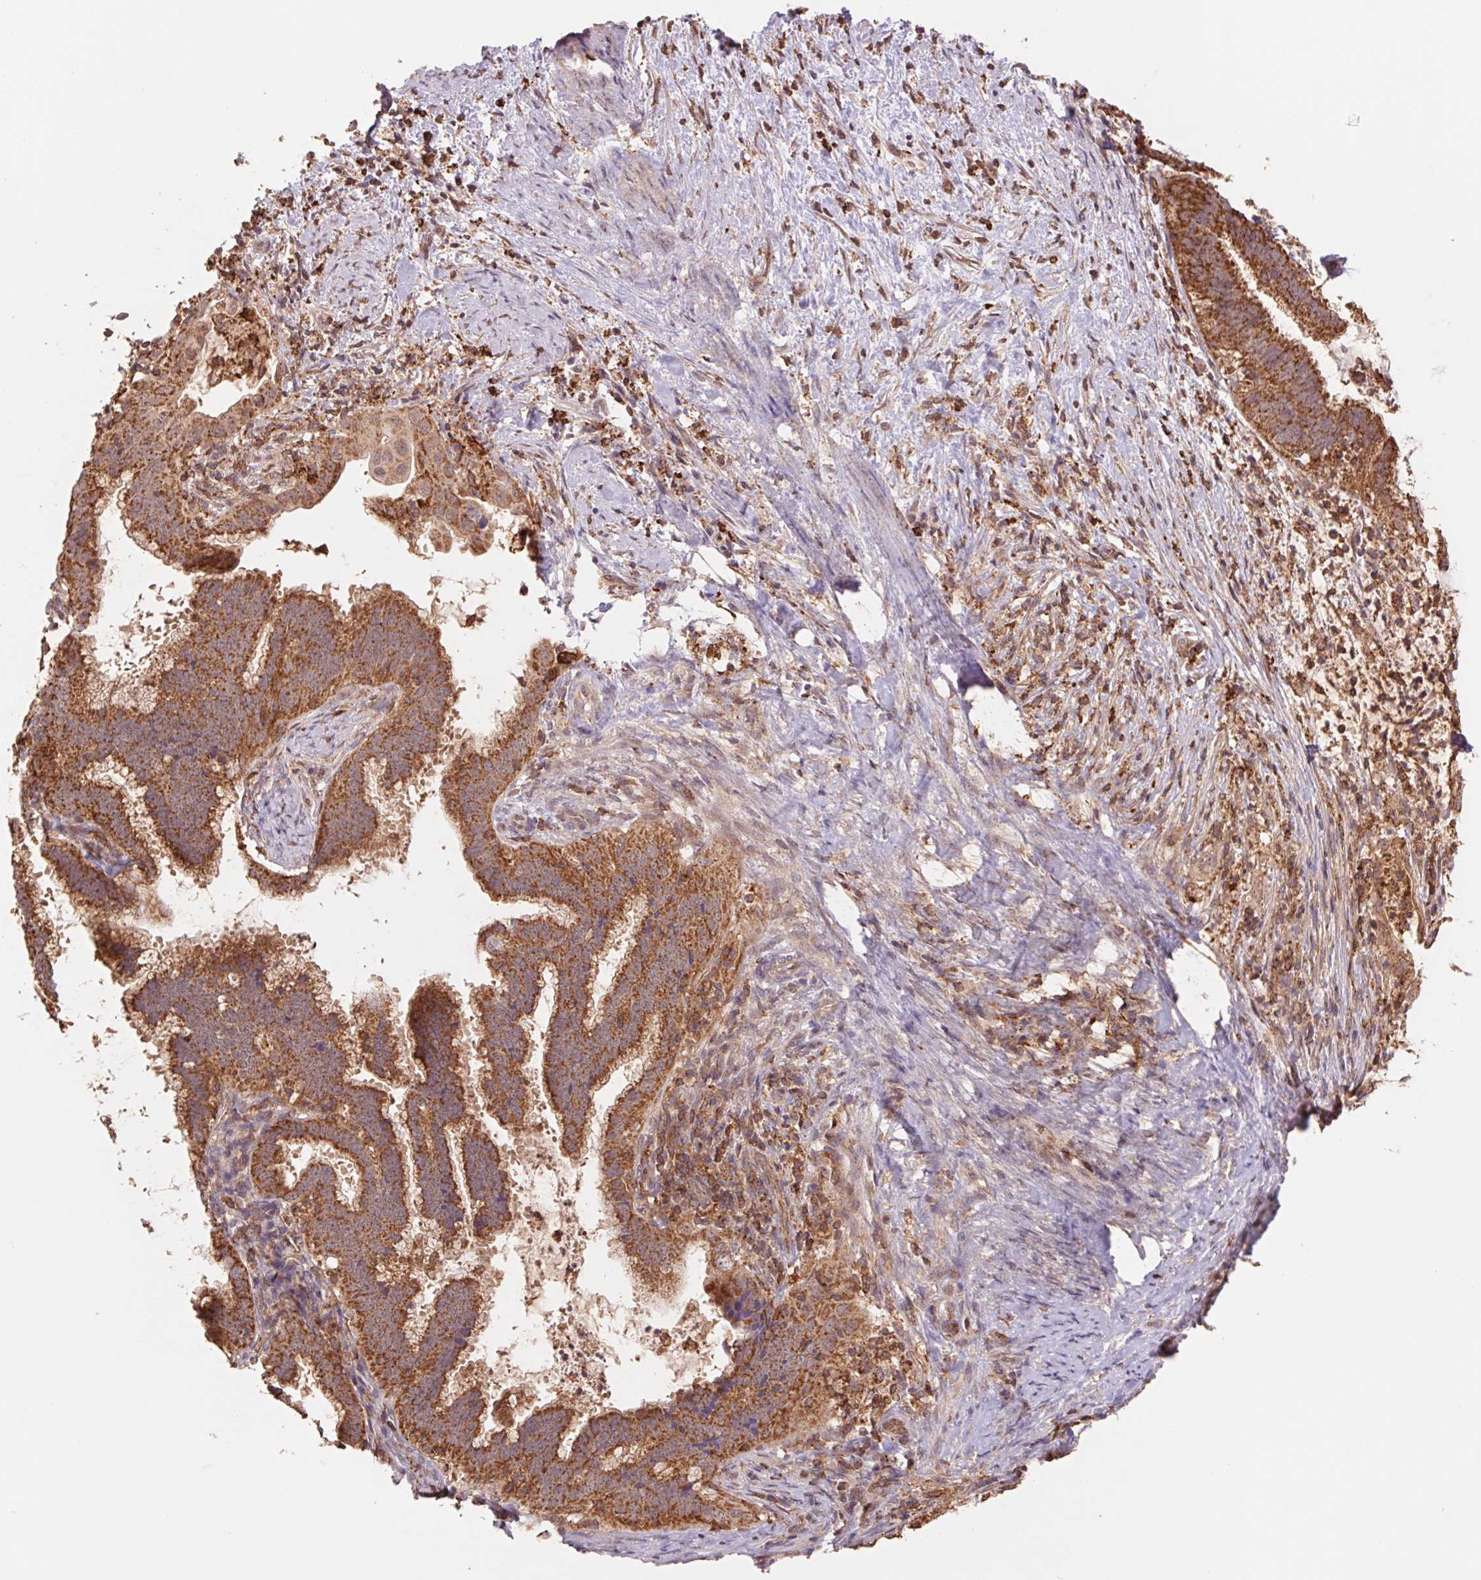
{"staining": {"intensity": "strong", "quantity": ">75%", "location": "cytoplasmic/membranous"}, "tissue": "cervical cancer", "cell_type": "Tumor cells", "image_type": "cancer", "snomed": [{"axis": "morphology", "description": "Adenocarcinoma, NOS"}, {"axis": "topography", "description": "Cervix"}], "caption": "A micrograph of human adenocarcinoma (cervical) stained for a protein reveals strong cytoplasmic/membranous brown staining in tumor cells. (Brightfield microscopy of DAB IHC at high magnification).", "gene": "URM1", "patient": {"sex": "female", "age": 56}}